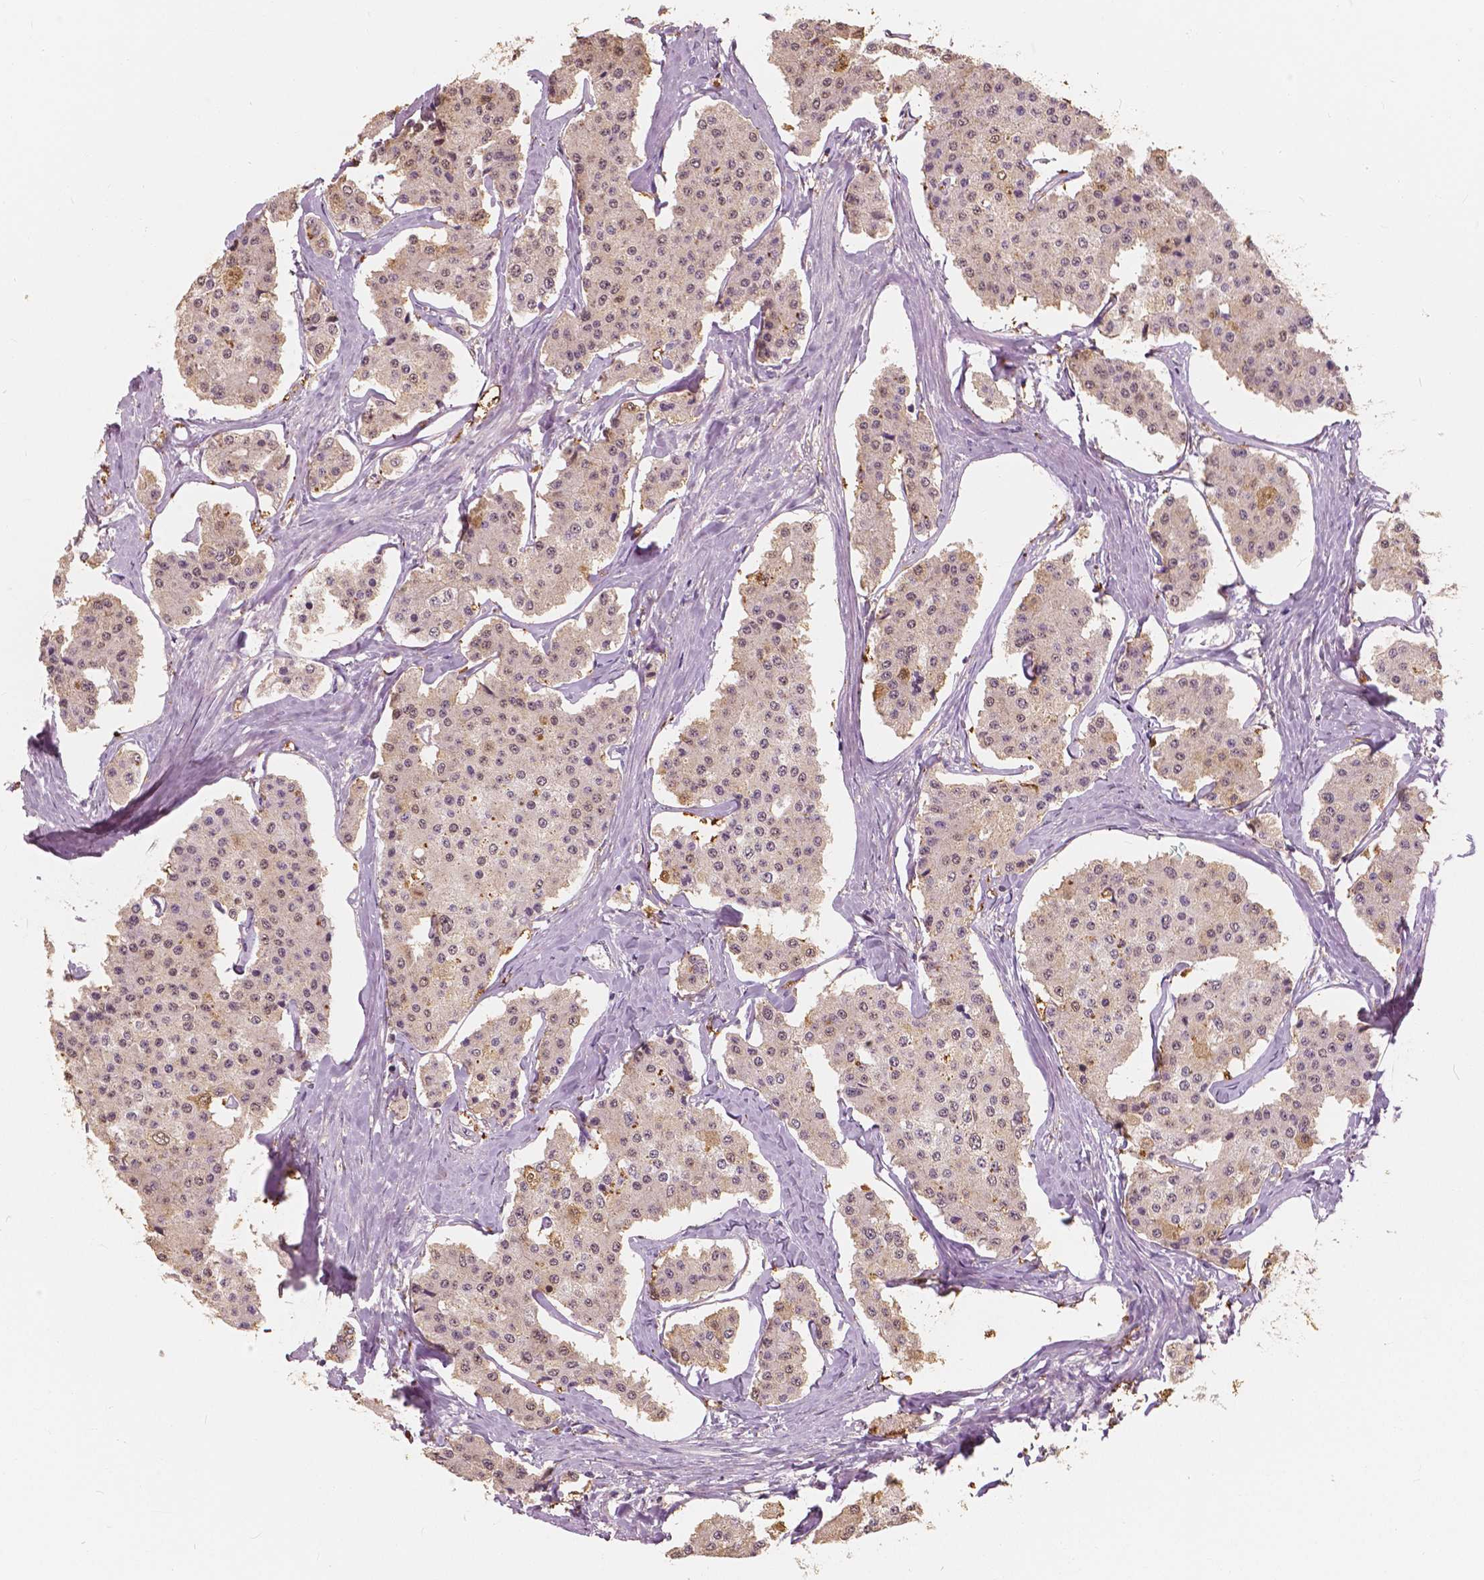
{"staining": {"intensity": "moderate", "quantity": "<25%", "location": "cytoplasmic/membranous"}, "tissue": "carcinoid", "cell_type": "Tumor cells", "image_type": "cancer", "snomed": [{"axis": "morphology", "description": "Carcinoid, malignant, NOS"}, {"axis": "topography", "description": "Small intestine"}], "caption": "DAB (3,3'-diaminobenzidine) immunohistochemical staining of carcinoid exhibits moderate cytoplasmic/membranous protein staining in approximately <25% of tumor cells.", "gene": "SAT2", "patient": {"sex": "female", "age": 65}}